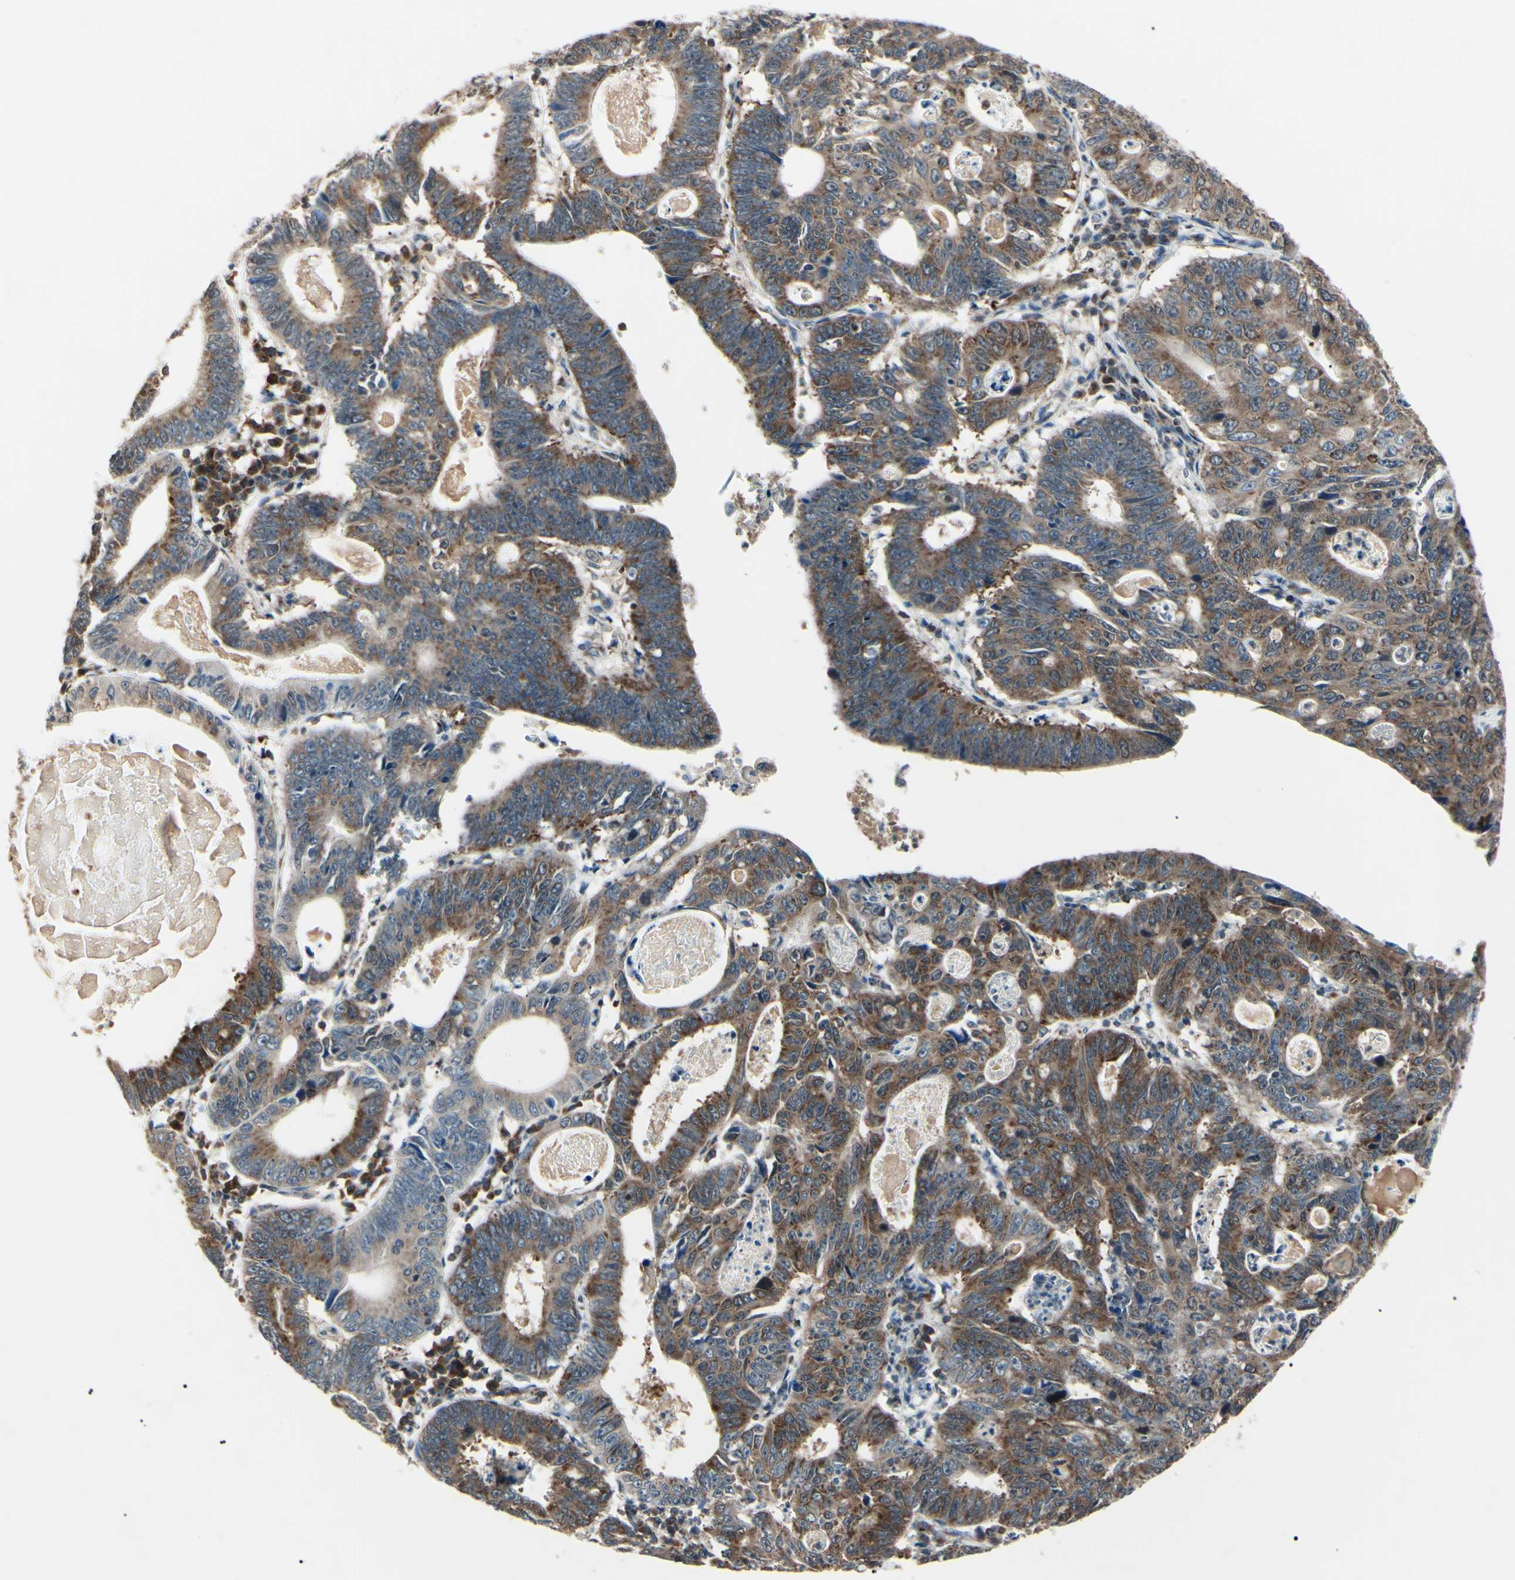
{"staining": {"intensity": "moderate", "quantity": ">75%", "location": "cytoplasmic/membranous"}, "tissue": "stomach cancer", "cell_type": "Tumor cells", "image_type": "cancer", "snomed": [{"axis": "morphology", "description": "Adenocarcinoma, NOS"}, {"axis": "topography", "description": "Stomach"}], "caption": "Moderate cytoplasmic/membranous positivity is present in about >75% of tumor cells in stomach cancer (adenocarcinoma). (DAB (3,3'-diaminobenzidine) IHC, brown staining for protein, blue staining for nuclei).", "gene": "MAPRE1", "patient": {"sex": "male", "age": 59}}